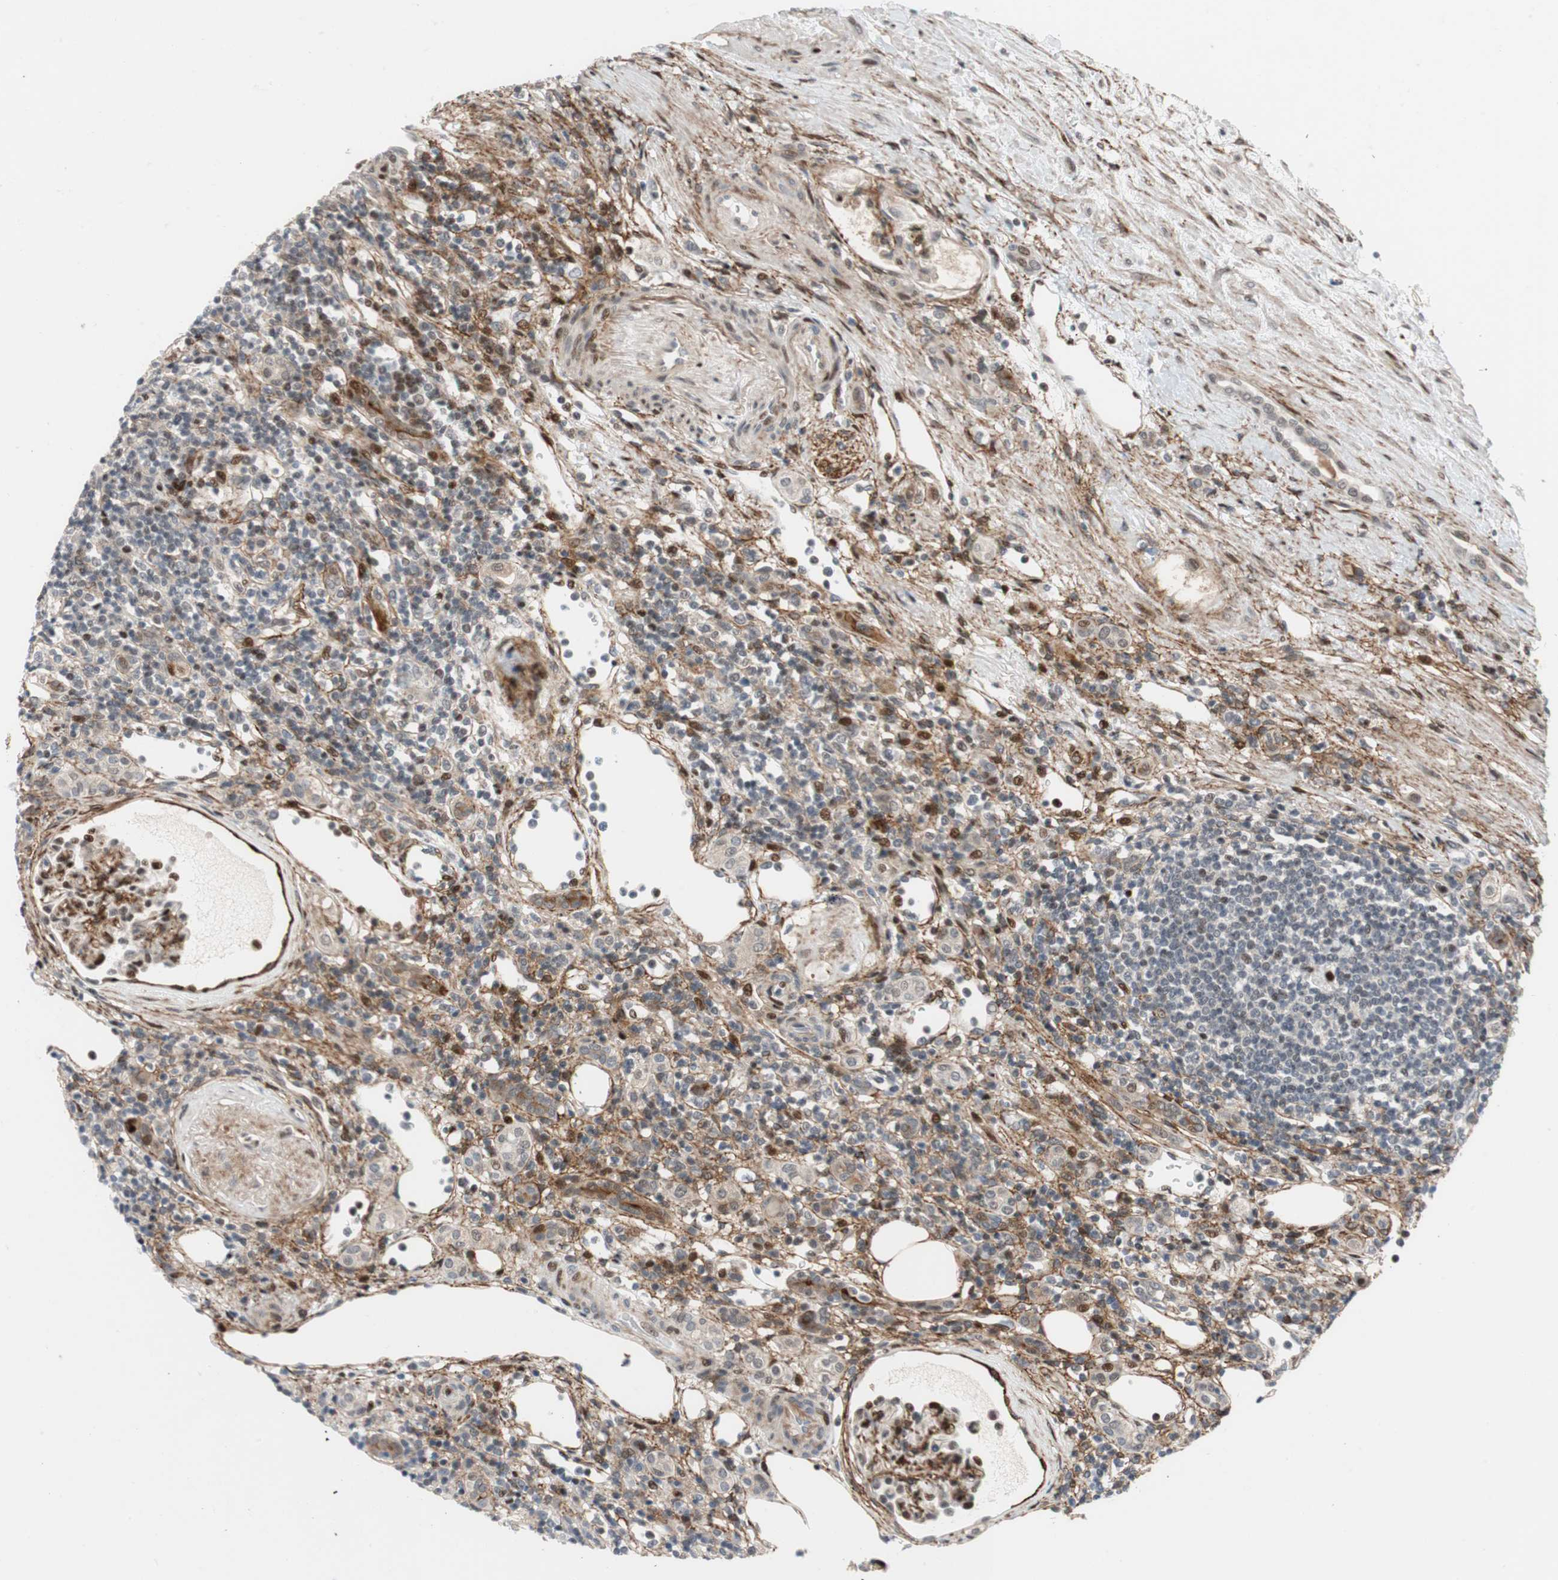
{"staining": {"intensity": "moderate", "quantity": "25%-75%", "location": "cytoplasmic/membranous,nuclear"}, "tissue": "renal cancer", "cell_type": "Tumor cells", "image_type": "cancer", "snomed": [{"axis": "morphology", "description": "Normal tissue, NOS"}, {"axis": "morphology", "description": "Adenocarcinoma, NOS"}, {"axis": "topography", "description": "Kidney"}], "caption": "A photomicrograph of human renal adenocarcinoma stained for a protein demonstrates moderate cytoplasmic/membranous and nuclear brown staining in tumor cells.", "gene": "FBXO44", "patient": {"sex": "female", "age": 55}}